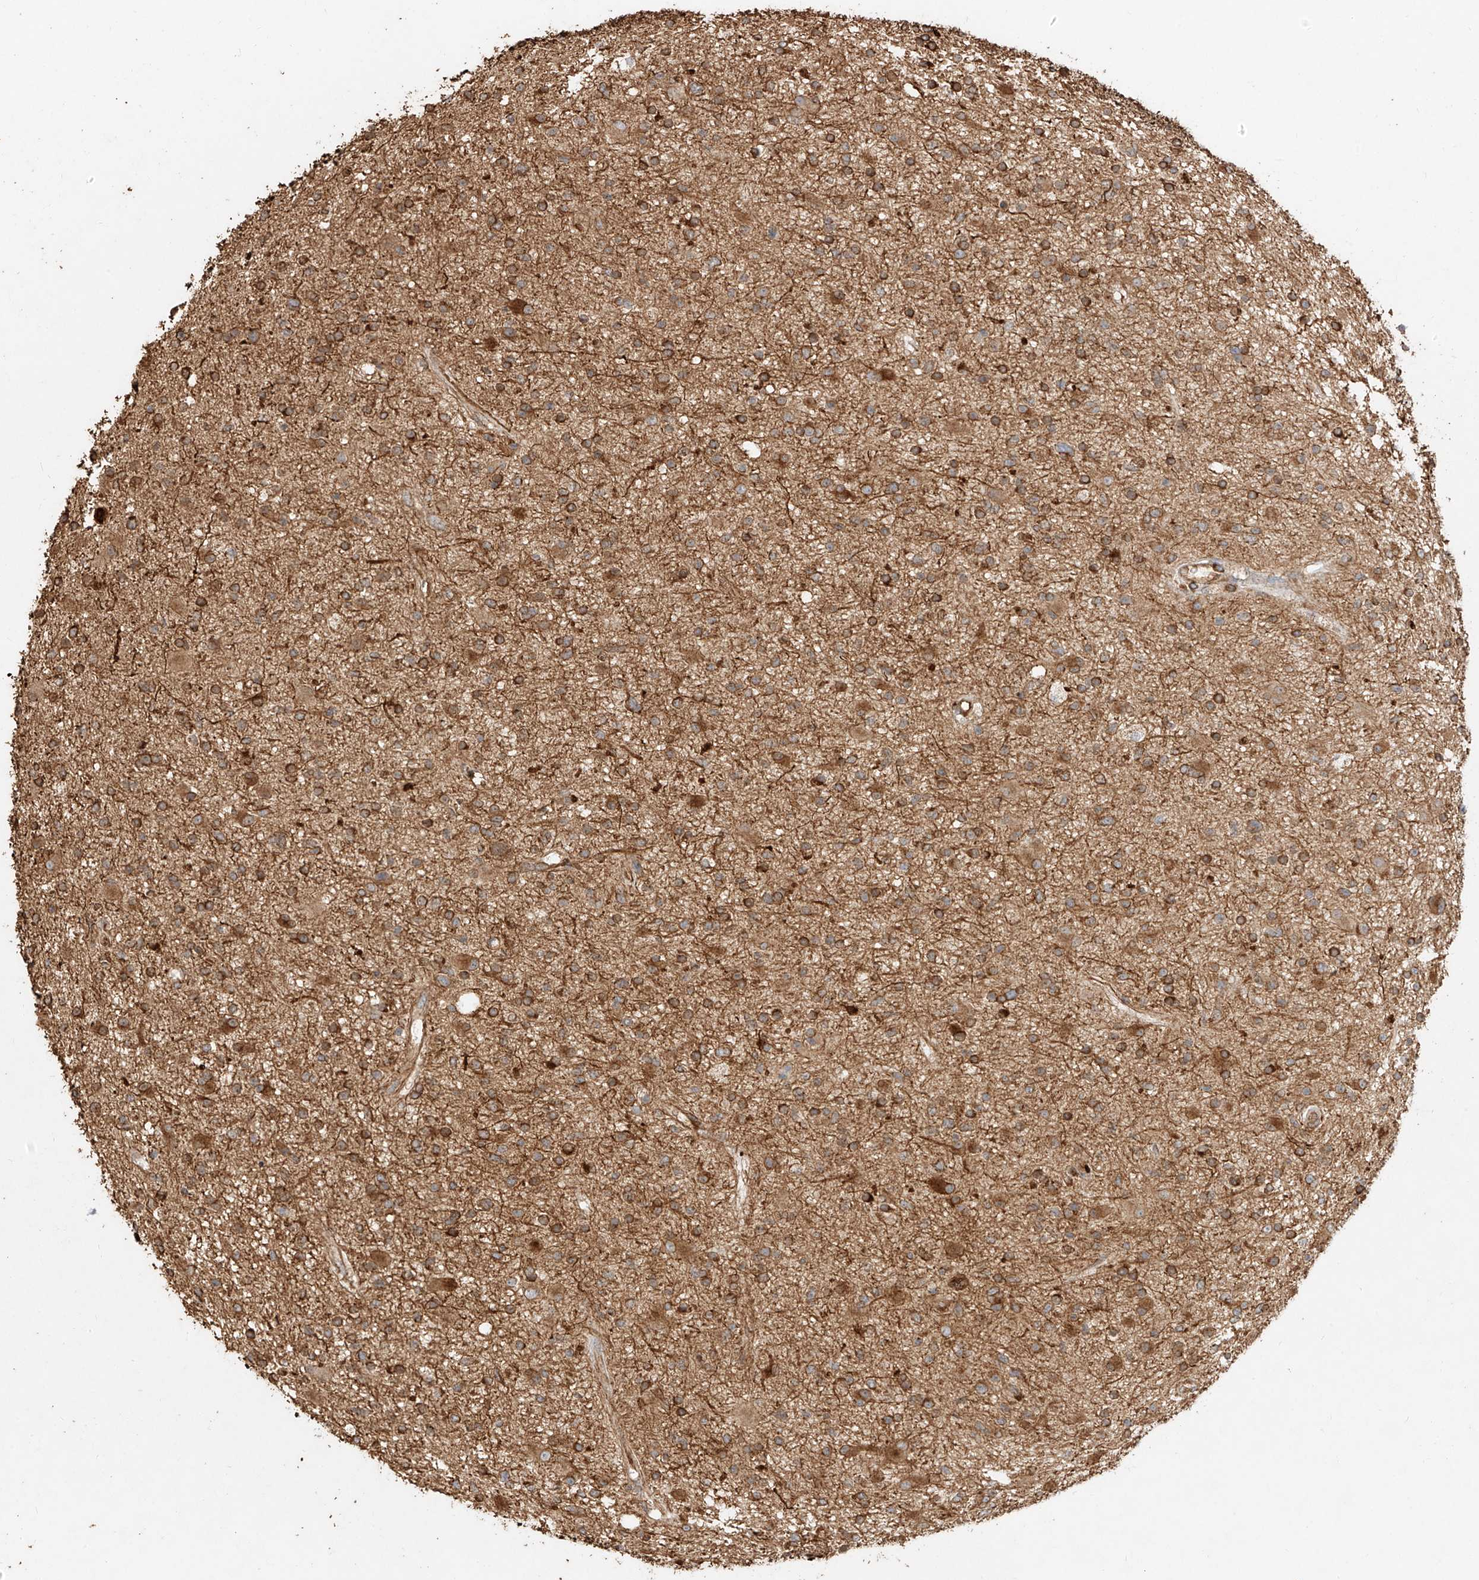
{"staining": {"intensity": "moderate", "quantity": ">75%", "location": "cytoplasmic/membranous"}, "tissue": "glioma", "cell_type": "Tumor cells", "image_type": "cancer", "snomed": [{"axis": "morphology", "description": "Glioma, malignant, High grade"}, {"axis": "topography", "description": "Brain"}], "caption": "Tumor cells demonstrate medium levels of moderate cytoplasmic/membranous positivity in about >75% of cells in human malignant glioma (high-grade).", "gene": "EFNB1", "patient": {"sex": "male", "age": 33}}